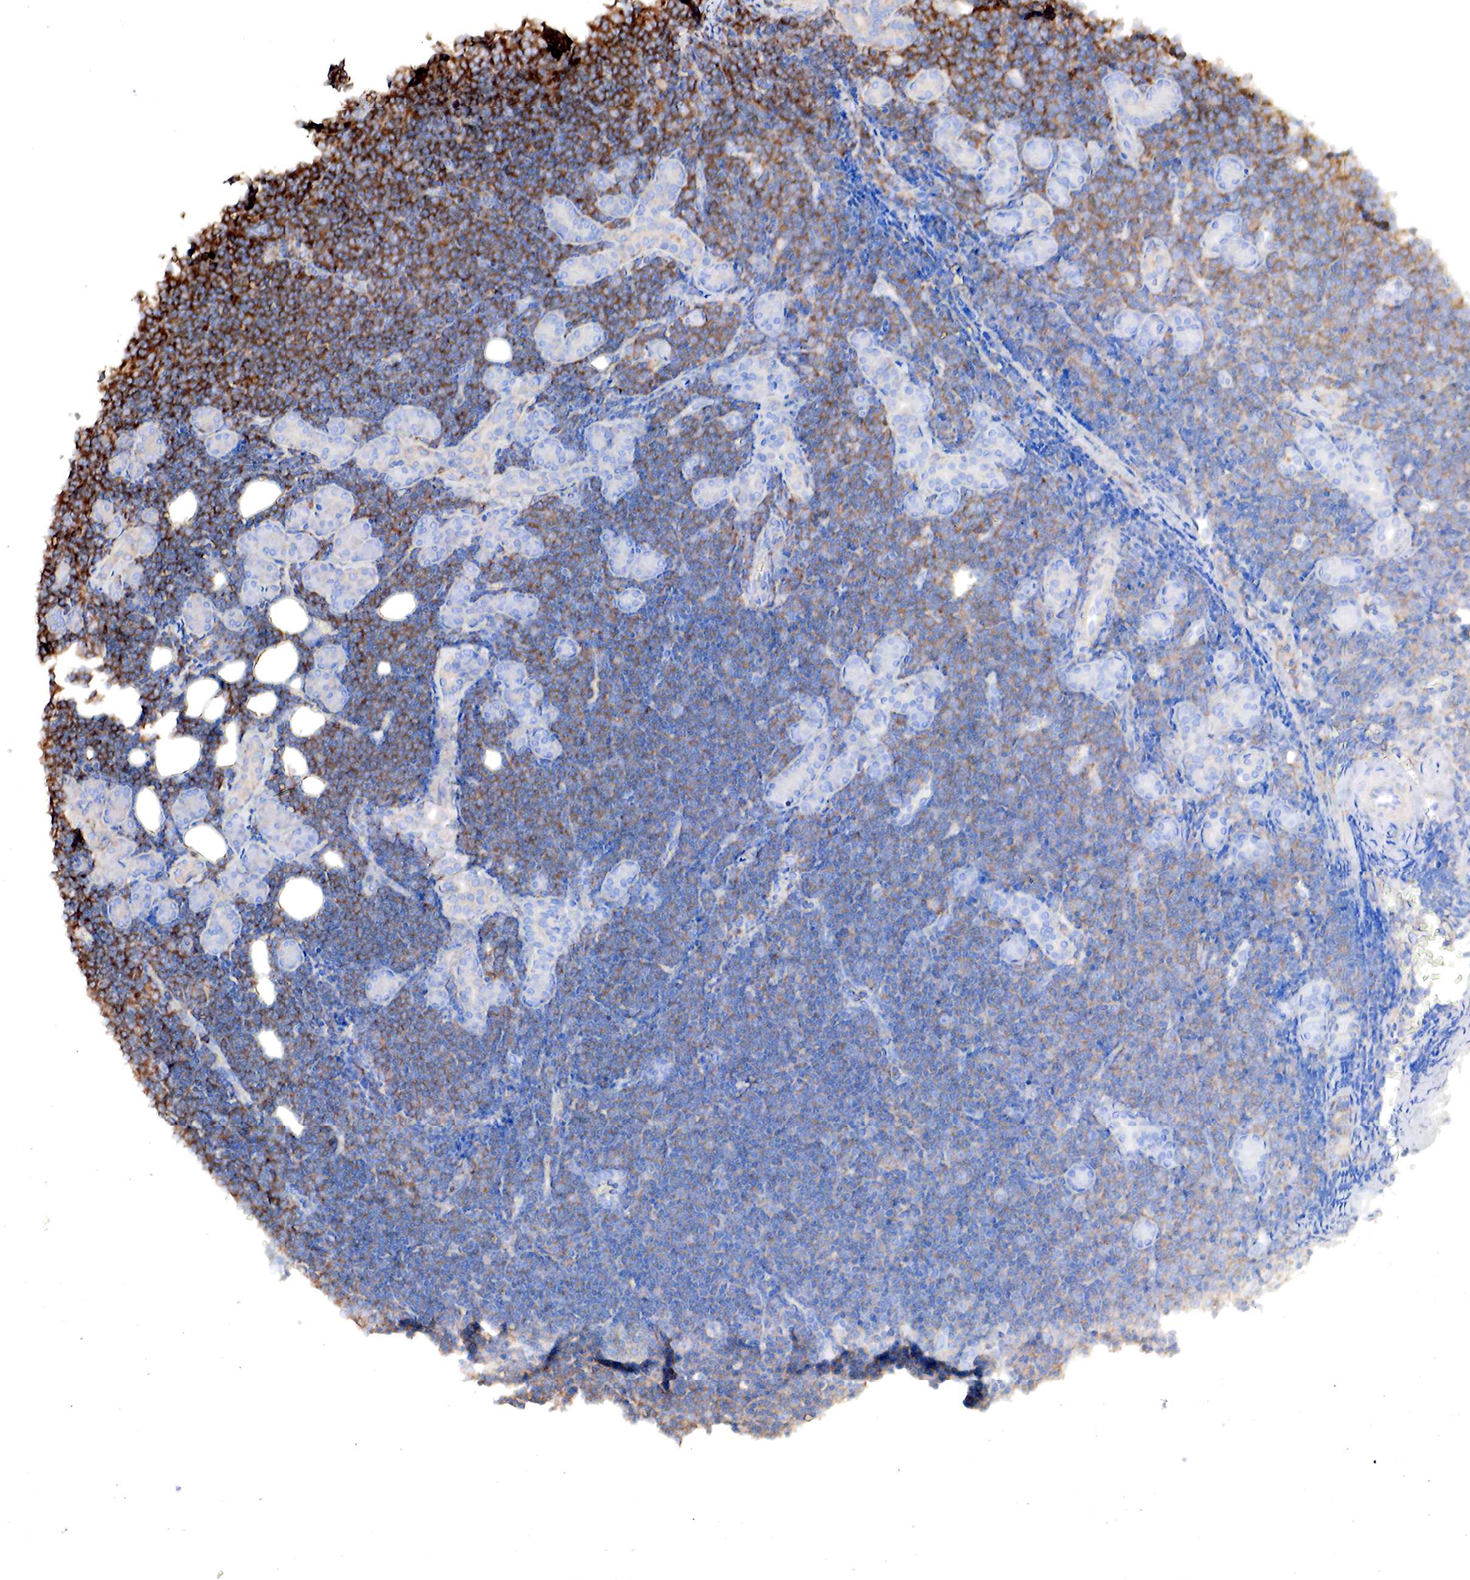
{"staining": {"intensity": "weak", "quantity": "25%-75%", "location": "cytoplasmic/membranous"}, "tissue": "lymphoma", "cell_type": "Tumor cells", "image_type": "cancer", "snomed": [{"axis": "morphology", "description": "Malignant lymphoma, non-Hodgkin's type, Low grade"}, {"axis": "topography", "description": "Lymph node"}], "caption": "This image displays IHC staining of human malignant lymphoma, non-Hodgkin's type (low-grade), with low weak cytoplasmic/membranous expression in about 25%-75% of tumor cells.", "gene": "G6PD", "patient": {"sex": "male", "age": 57}}